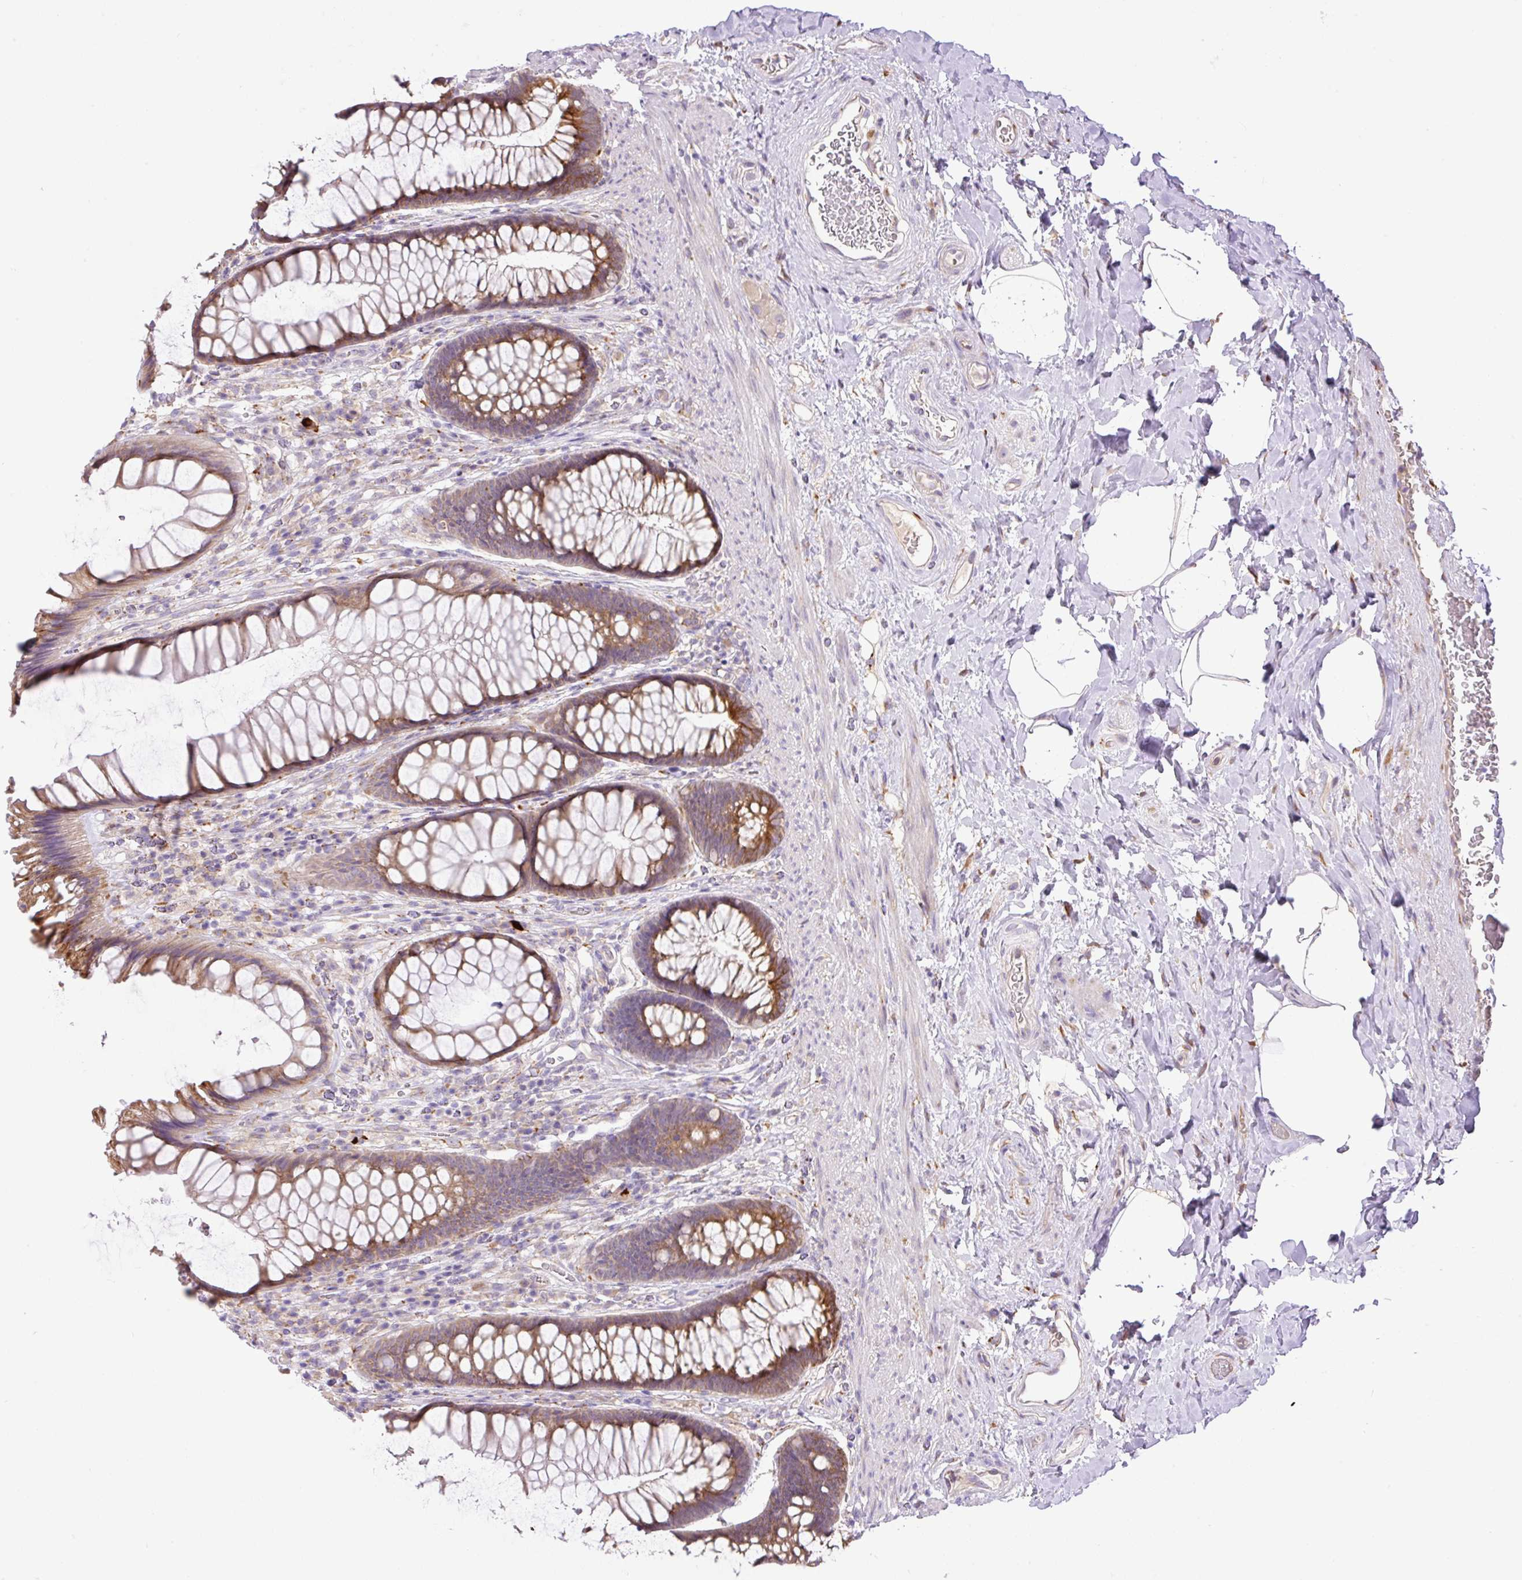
{"staining": {"intensity": "moderate", "quantity": ">75%", "location": "cytoplasmic/membranous"}, "tissue": "rectum", "cell_type": "Glandular cells", "image_type": "normal", "snomed": [{"axis": "morphology", "description": "Normal tissue, NOS"}, {"axis": "topography", "description": "Rectum"}], "caption": "A high-resolution image shows IHC staining of normal rectum, which exhibits moderate cytoplasmic/membranous staining in about >75% of glandular cells.", "gene": "POFUT1", "patient": {"sex": "male", "age": 53}}